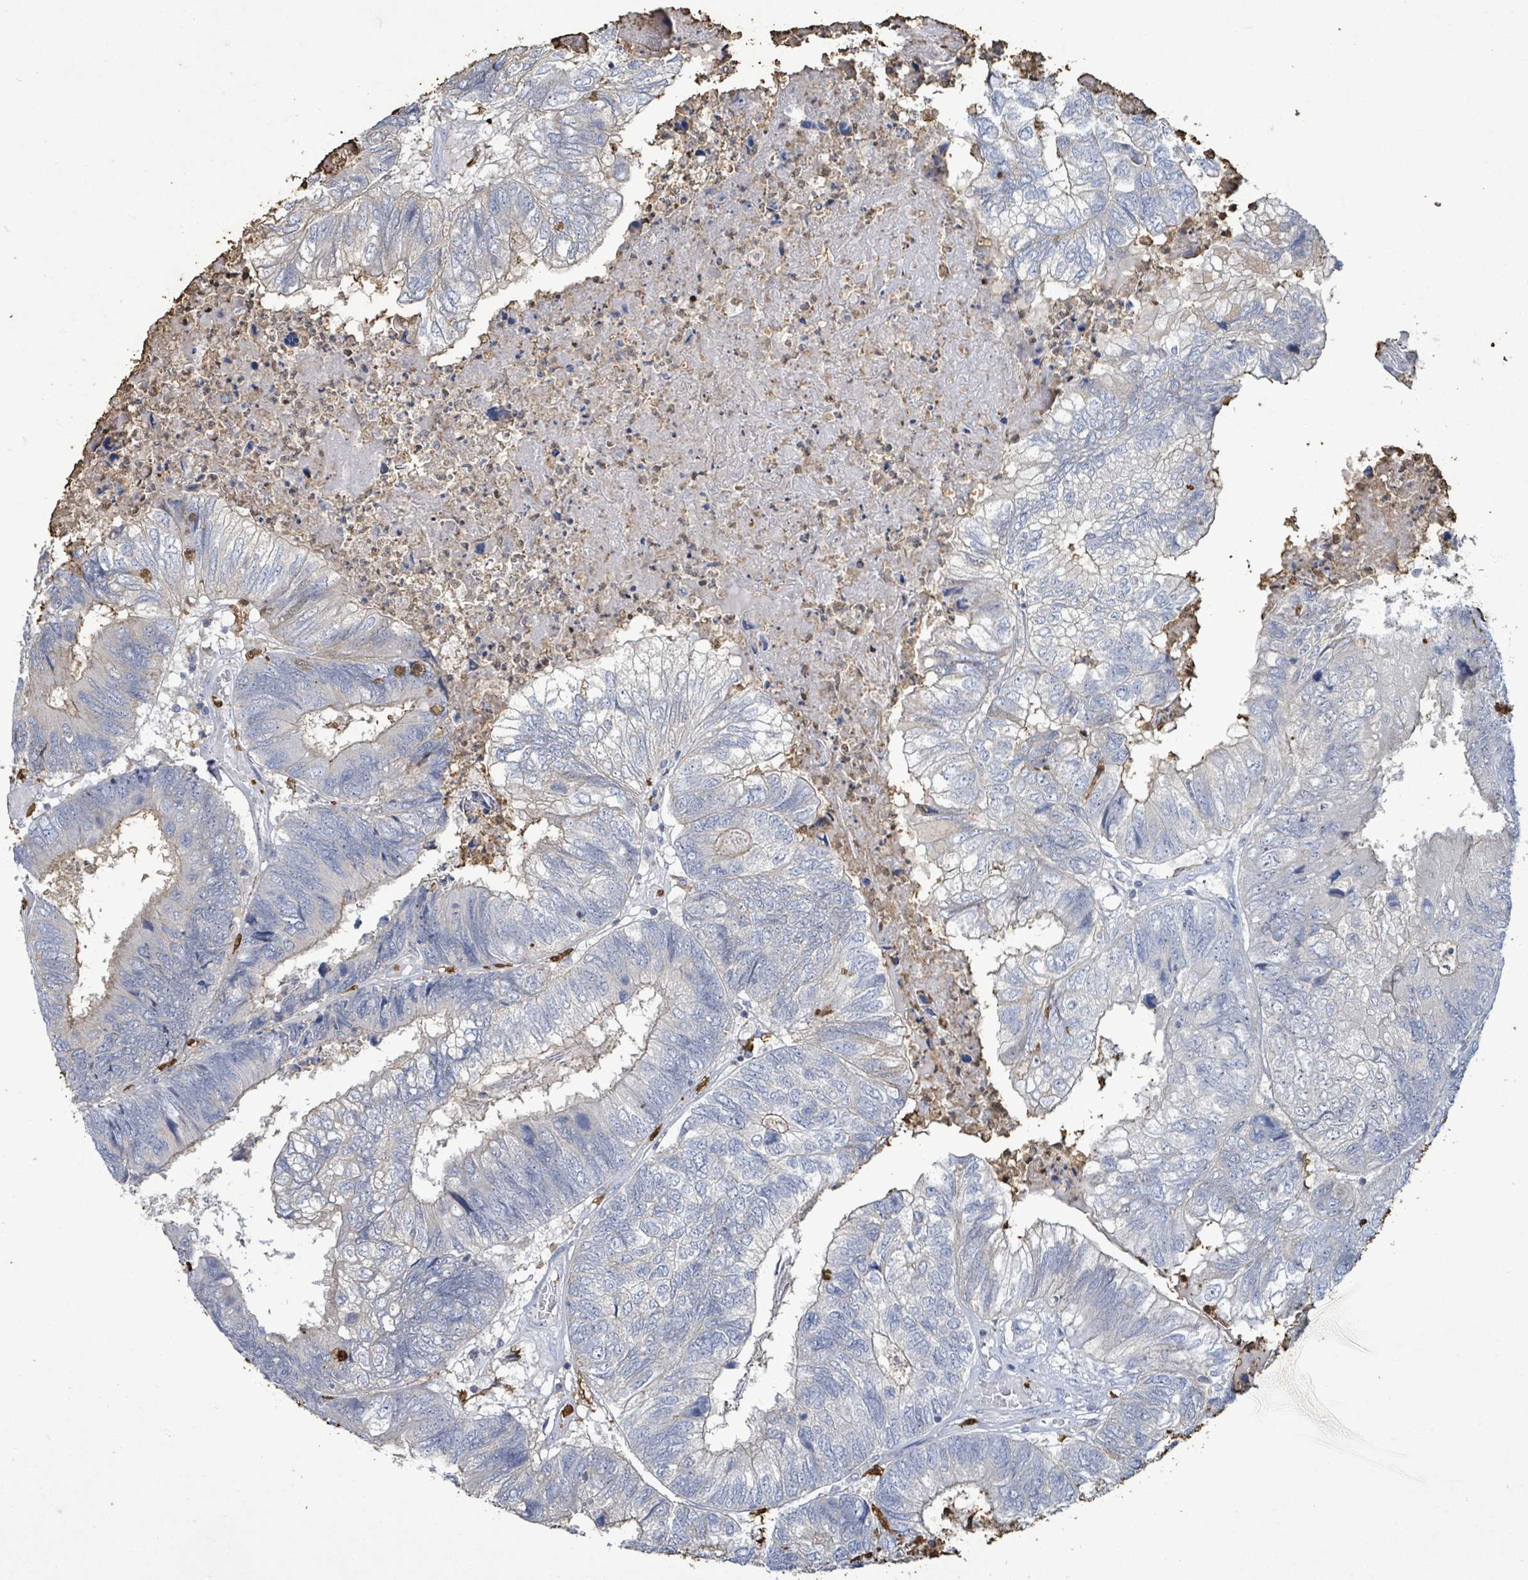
{"staining": {"intensity": "negative", "quantity": "none", "location": "none"}, "tissue": "colorectal cancer", "cell_type": "Tumor cells", "image_type": "cancer", "snomed": [{"axis": "morphology", "description": "Adenocarcinoma, NOS"}, {"axis": "topography", "description": "Colon"}], "caption": "Immunohistochemistry micrograph of neoplastic tissue: human colorectal cancer (adenocarcinoma) stained with DAB (3,3'-diaminobenzidine) demonstrates no significant protein staining in tumor cells.", "gene": "FAM210A", "patient": {"sex": "female", "age": 67}}